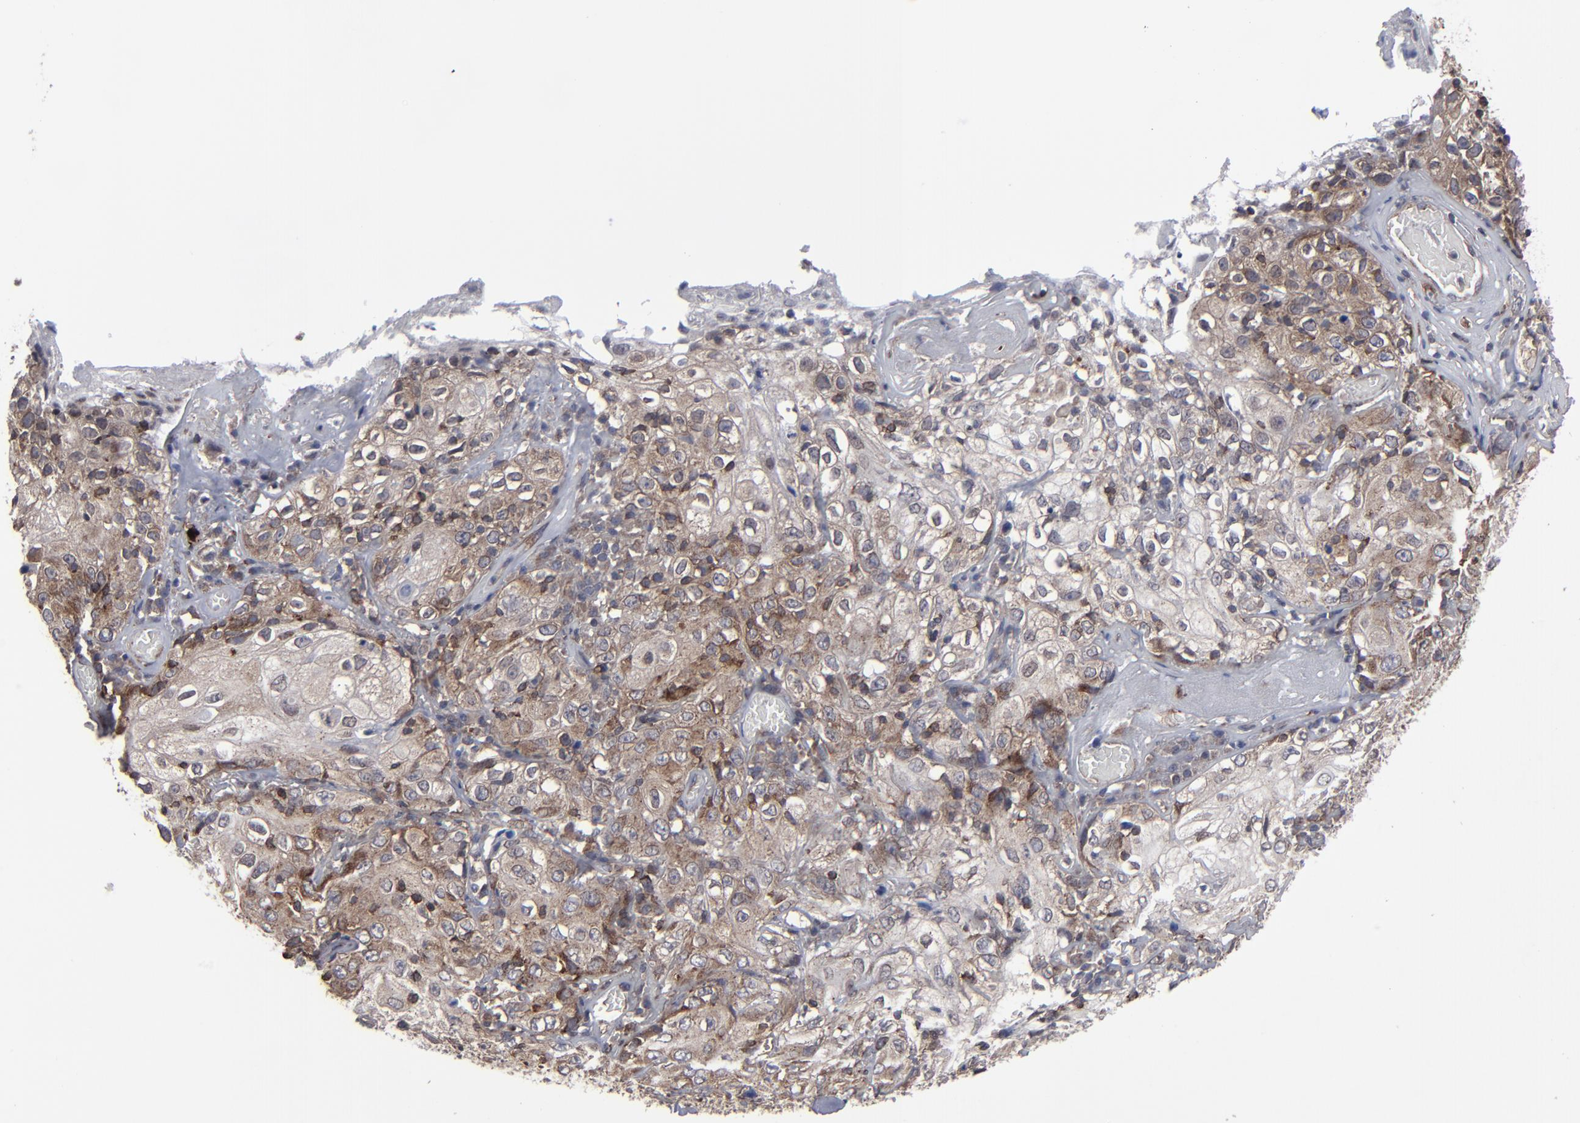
{"staining": {"intensity": "moderate", "quantity": ">75%", "location": "cytoplasmic/membranous,nuclear"}, "tissue": "skin cancer", "cell_type": "Tumor cells", "image_type": "cancer", "snomed": [{"axis": "morphology", "description": "Squamous cell carcinoma, NOS"}, {"axis": "topography", "description": "Skin"}], "caption": "Protein staining reveals moderate cytoplasmic/membranous and nuclear staining in about >75% of tumor cells in squamous cell carcinoma (skin).", "gene": "KIAA2026", "patient": {"sex": "male", "age": 65}}